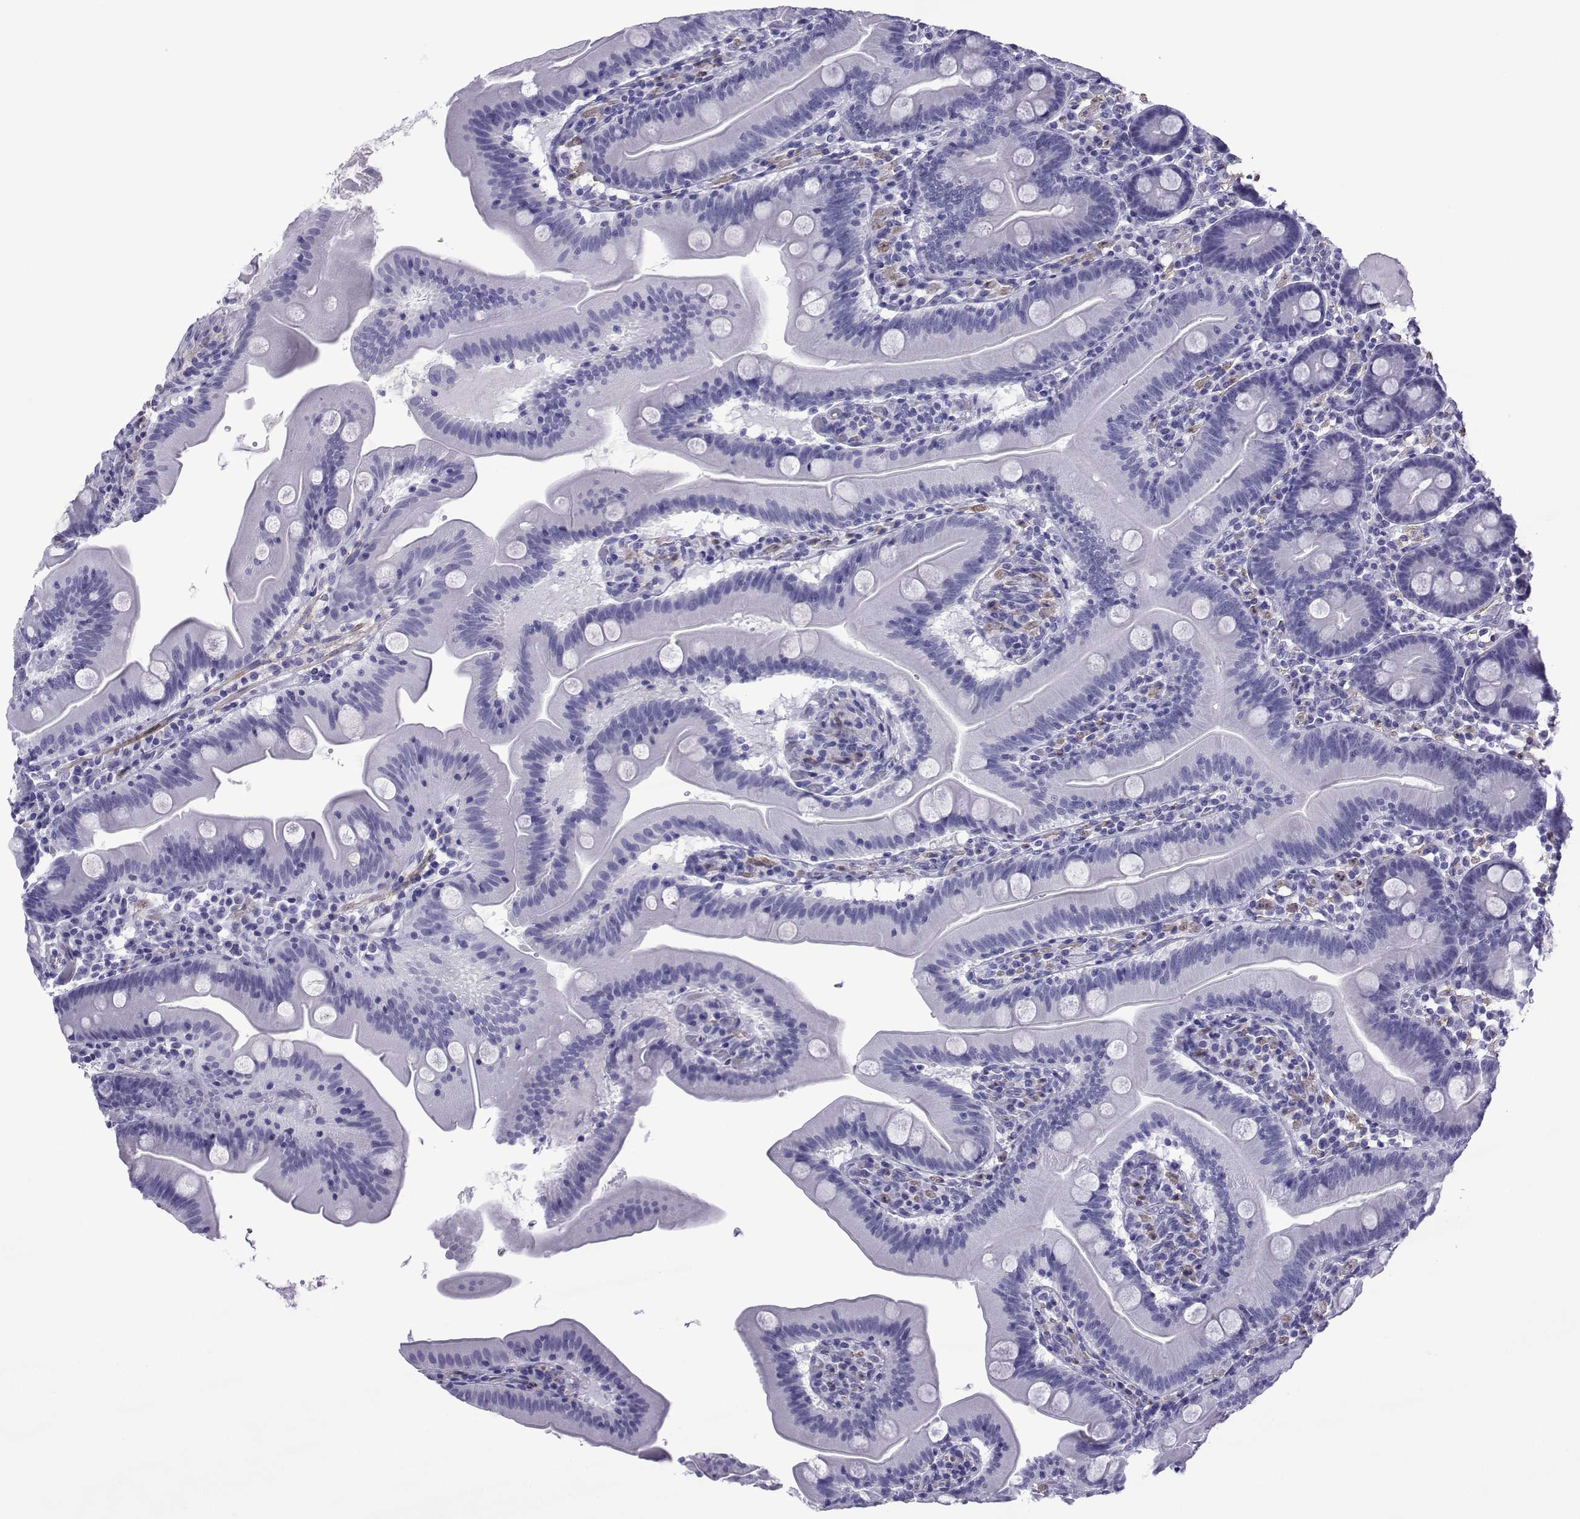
{"staining": {"intensity": "negative", "quantity": "none", "location": "none"}, "tissue": "small intestine", "cell_type": "Glandular cells", "image_type": "normal", "snomed": [{"axis": "morphology", "description": "Normal tissue, NOS"}, {"axis": "topography", "description": "Small intestine"}], "caption": "DAB immunohistochemical staining of unremarkable human small intestine demonstrates no significant staining in glandular cells. (DAB immunohistochemistry visualized using brightfield microscopy, high magnification).", "gene": "SPANXA1", "patient": {"sex": "male", "age": 37}}